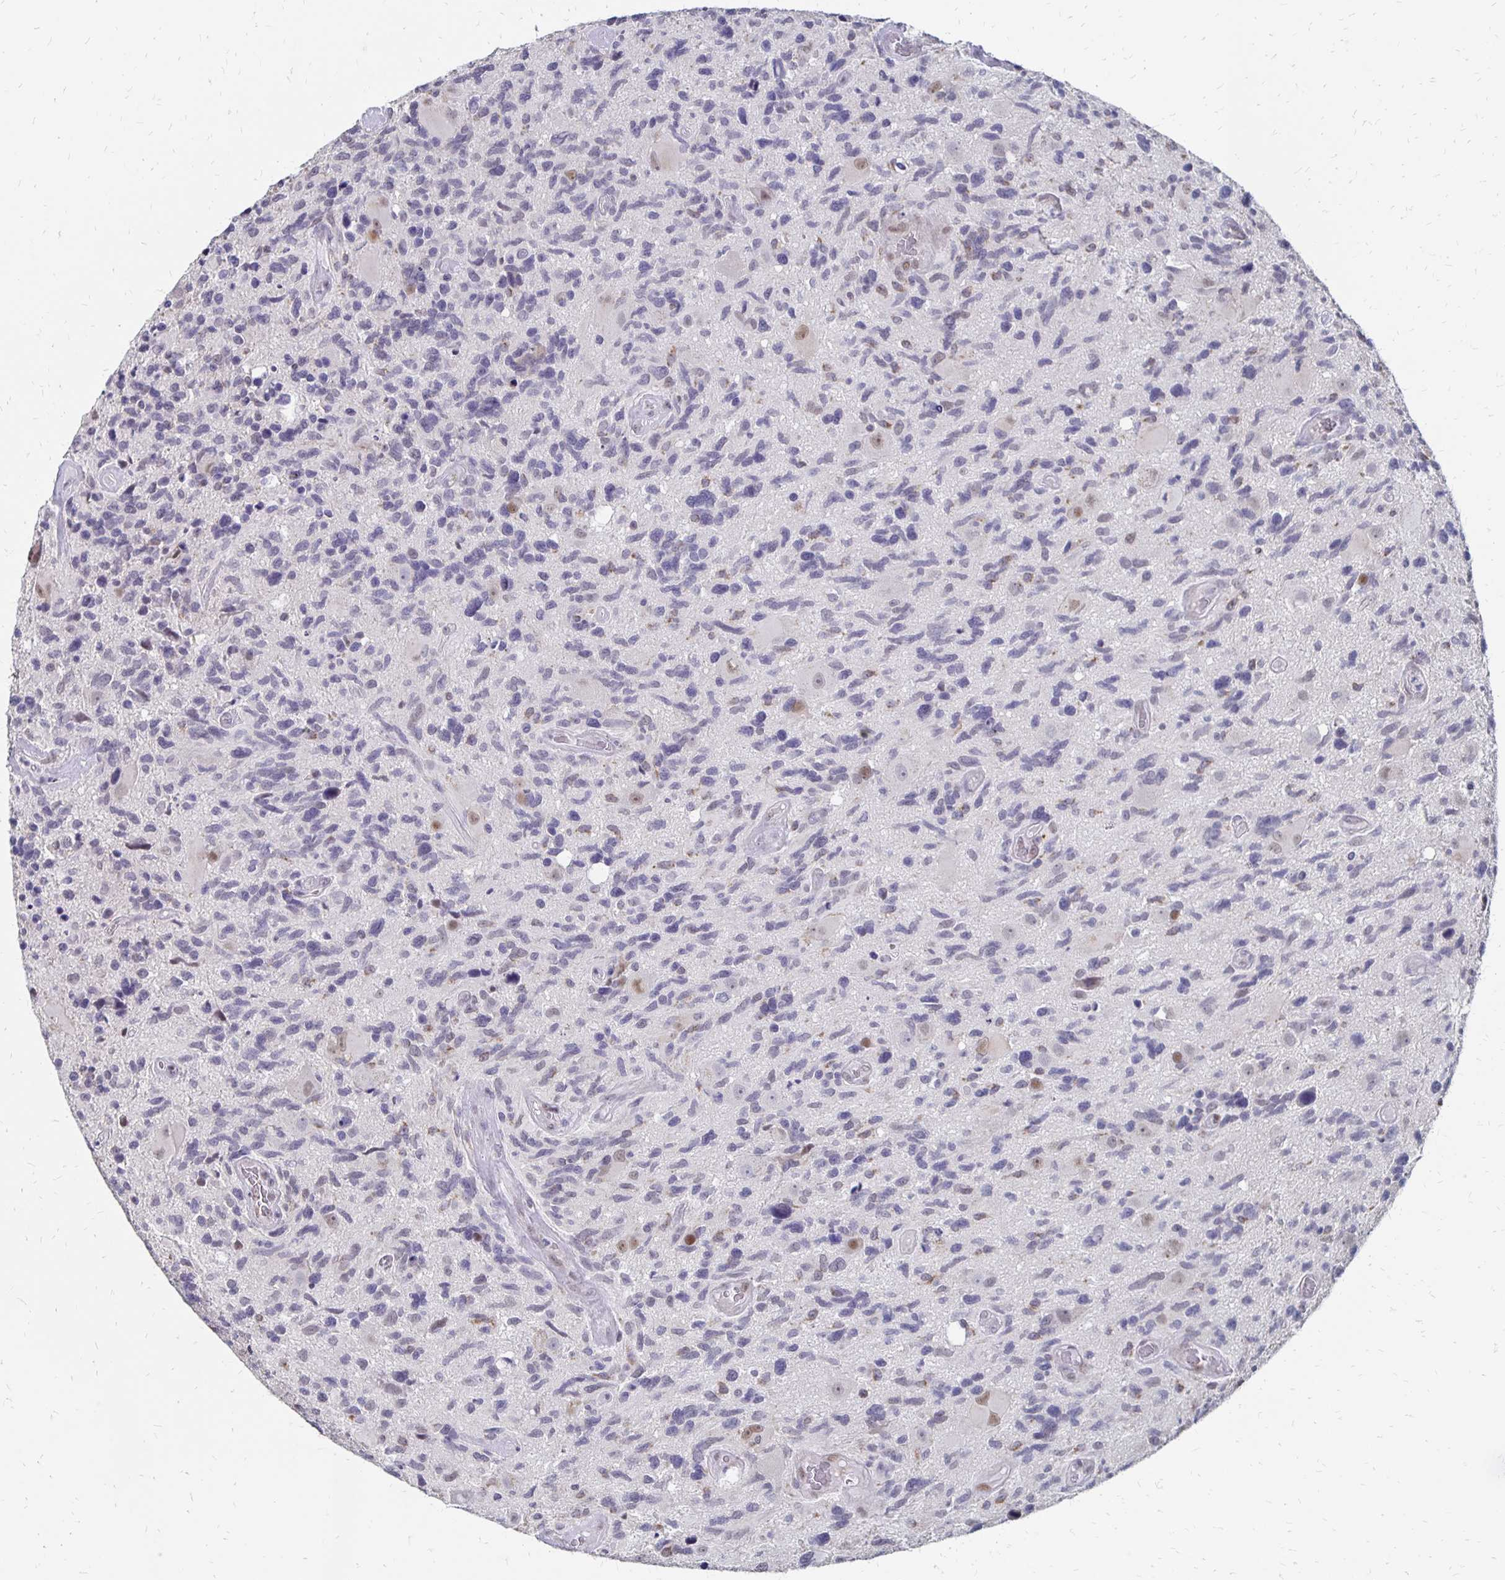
{"staining": {"intensity": "negative", "quantity": "none", "location": "none"}, "tissue": "glioma", "cell_type": "Tumor cells", "image_type": "cancer", "snomed": [{"axis": "morphology", "description": "Glioma, malignant, High grade"}, {"axis": "topography", "description": "Brain"}], "caption": "The histopathology image demonstrates no significant staining in tumor cells of malignant glioma (high-grade).", "gene": "ATOSB", "patient": {"sex": "male", "age": 49}}